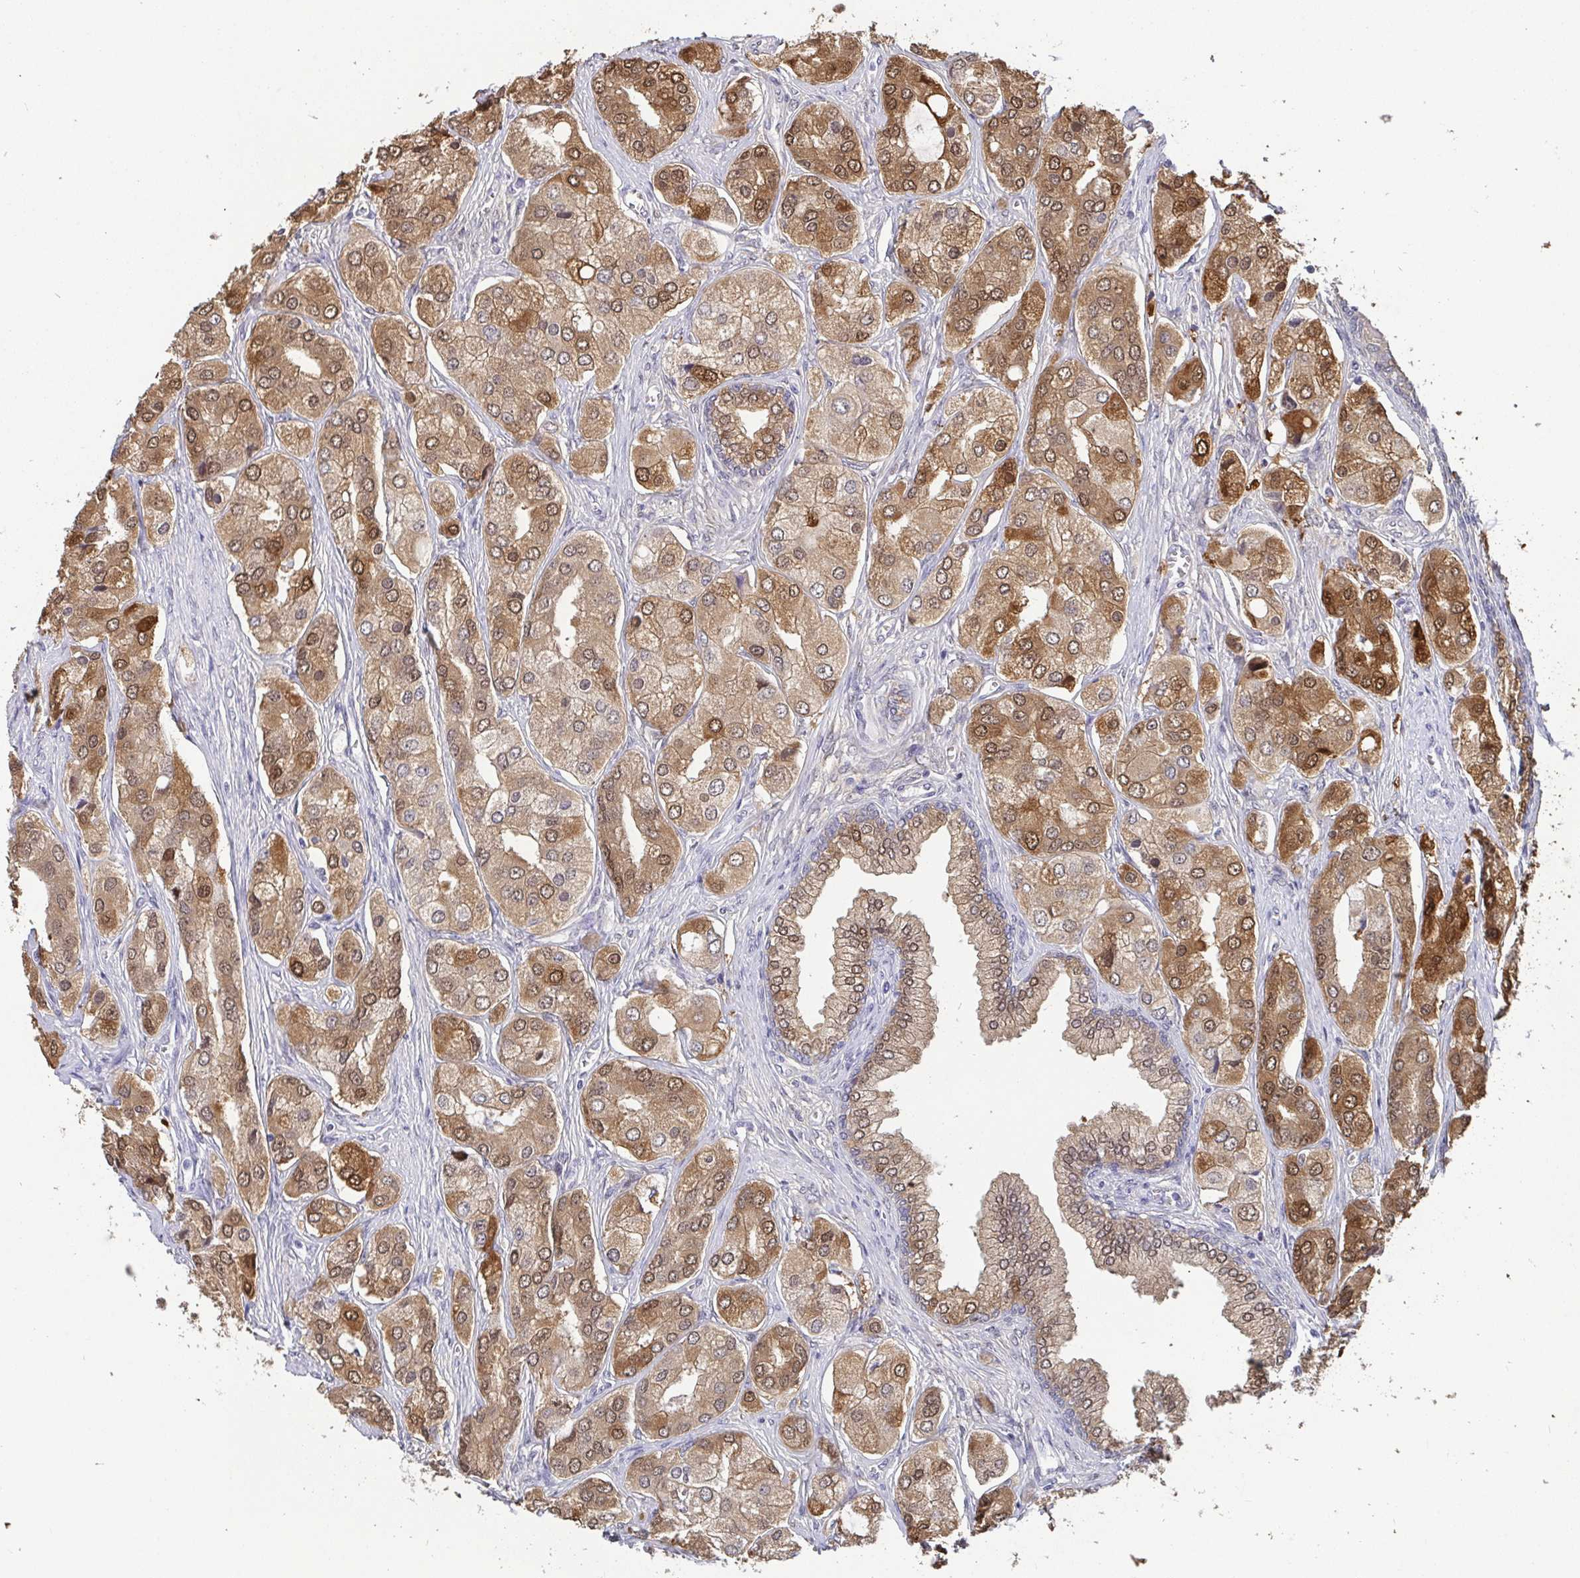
{"staining": {"intensity": "strong", "quantity": "25%-75%", "location": "cytoplasmic/membranous"}, "tissue": "prostate cancer", "cell_type": "Tumor cells", "image_type": "cancer", "snomed": [{"axis": "morphology", "description": "Adenocarcinoma, Low grade"}, {"axis": "topography", "description": "Prostate"}], "caption": "Human prostate cancer (adenocarcinoma (low-grade)) stained with a protein marker displays strong staining in tumor cells.", "gene": "IDH1", "patient": {"sex": "male", "age": 69}}